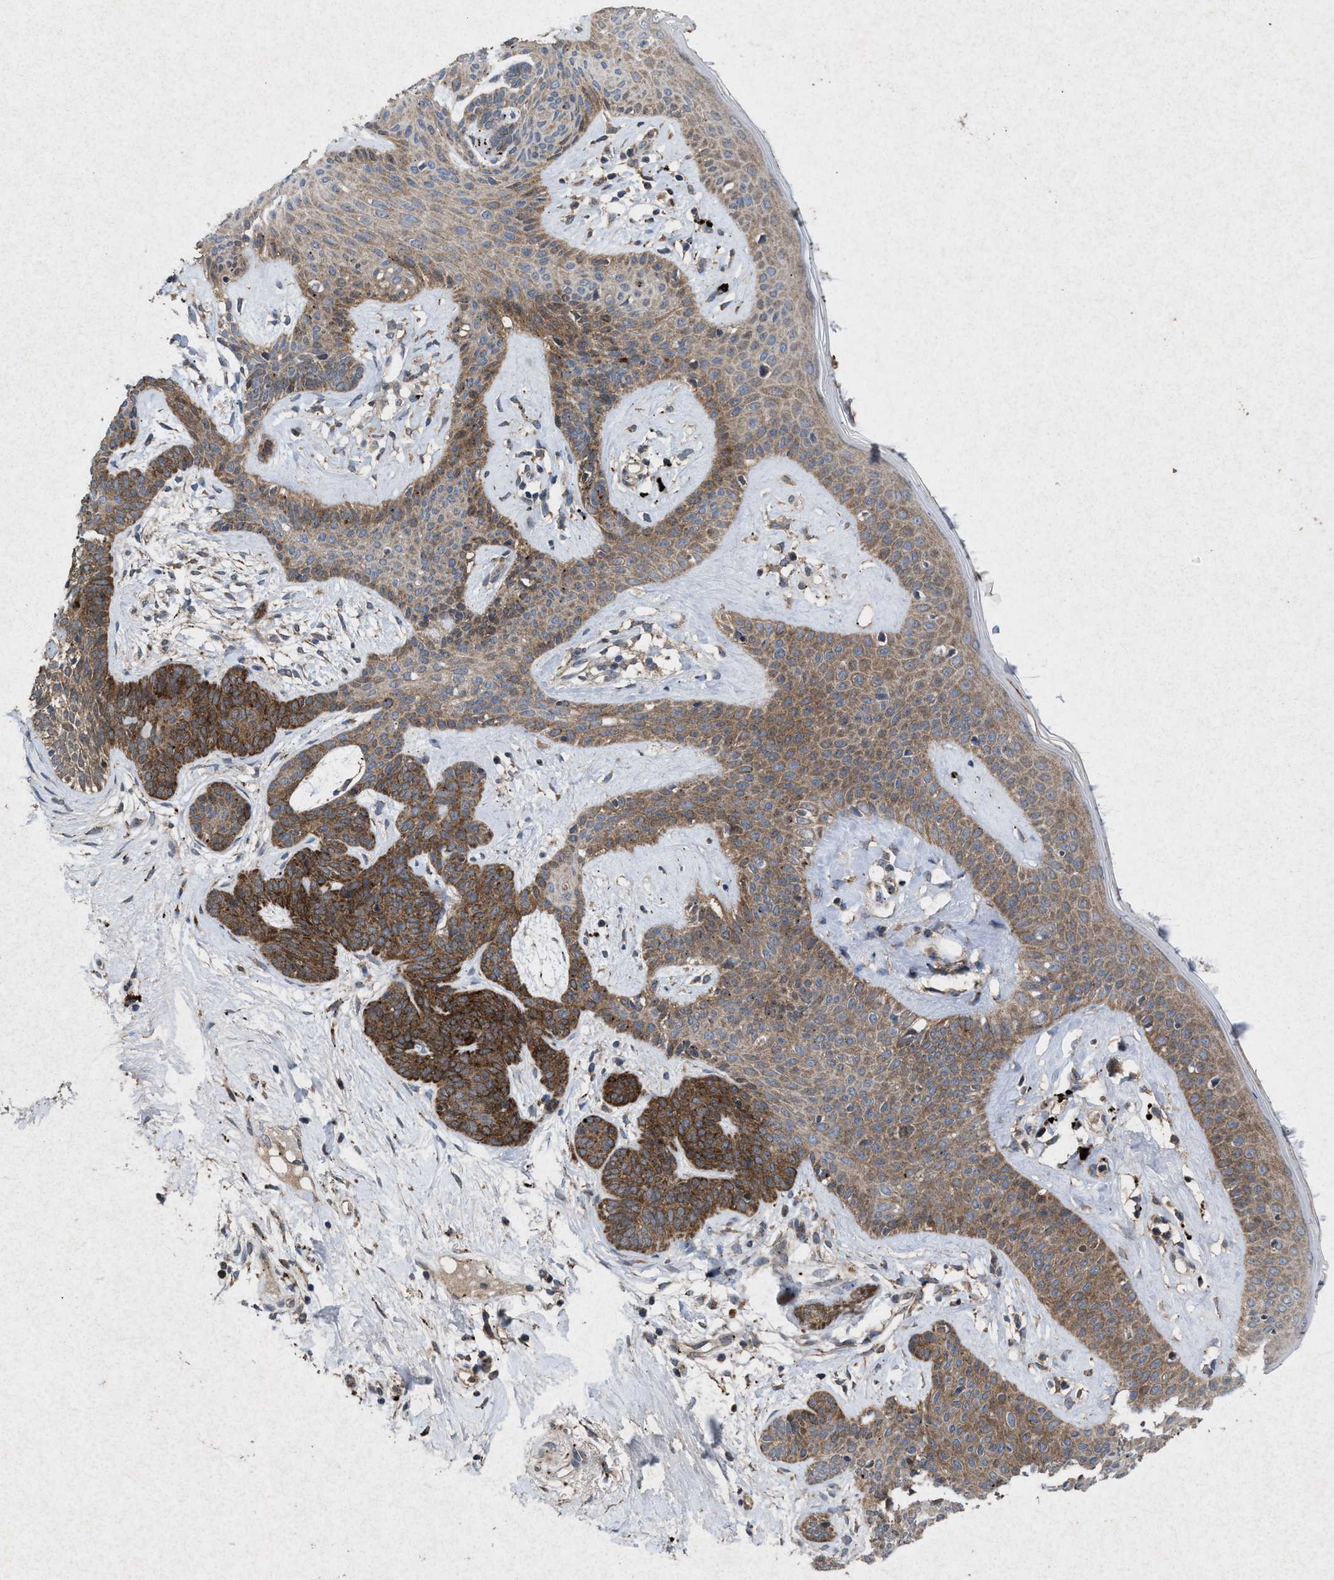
{"staining": {"intensity": "moderate", "quantity": ">75%", "location": "cytoplasmic/membranous"}, "tissue": "skin cancer", "cell_type": "Tumor cells", "image_type": "cancer", "snomed": [{"axis": "morphology", "description": "Developmental malformation"}, {"axis": "morphology", "description": "Basal cell carcinoma"}, {"axis": "topography", "description": "Skin"}], "caption": "Skin cancer (basal cell carcinoma) stained for a protein (brown) displays moderate cytoplasmic/membranous positive expression in about >75% of tumor cells.", "gene": "MSI2", "patient": {"sex": "female", "age": 62}}